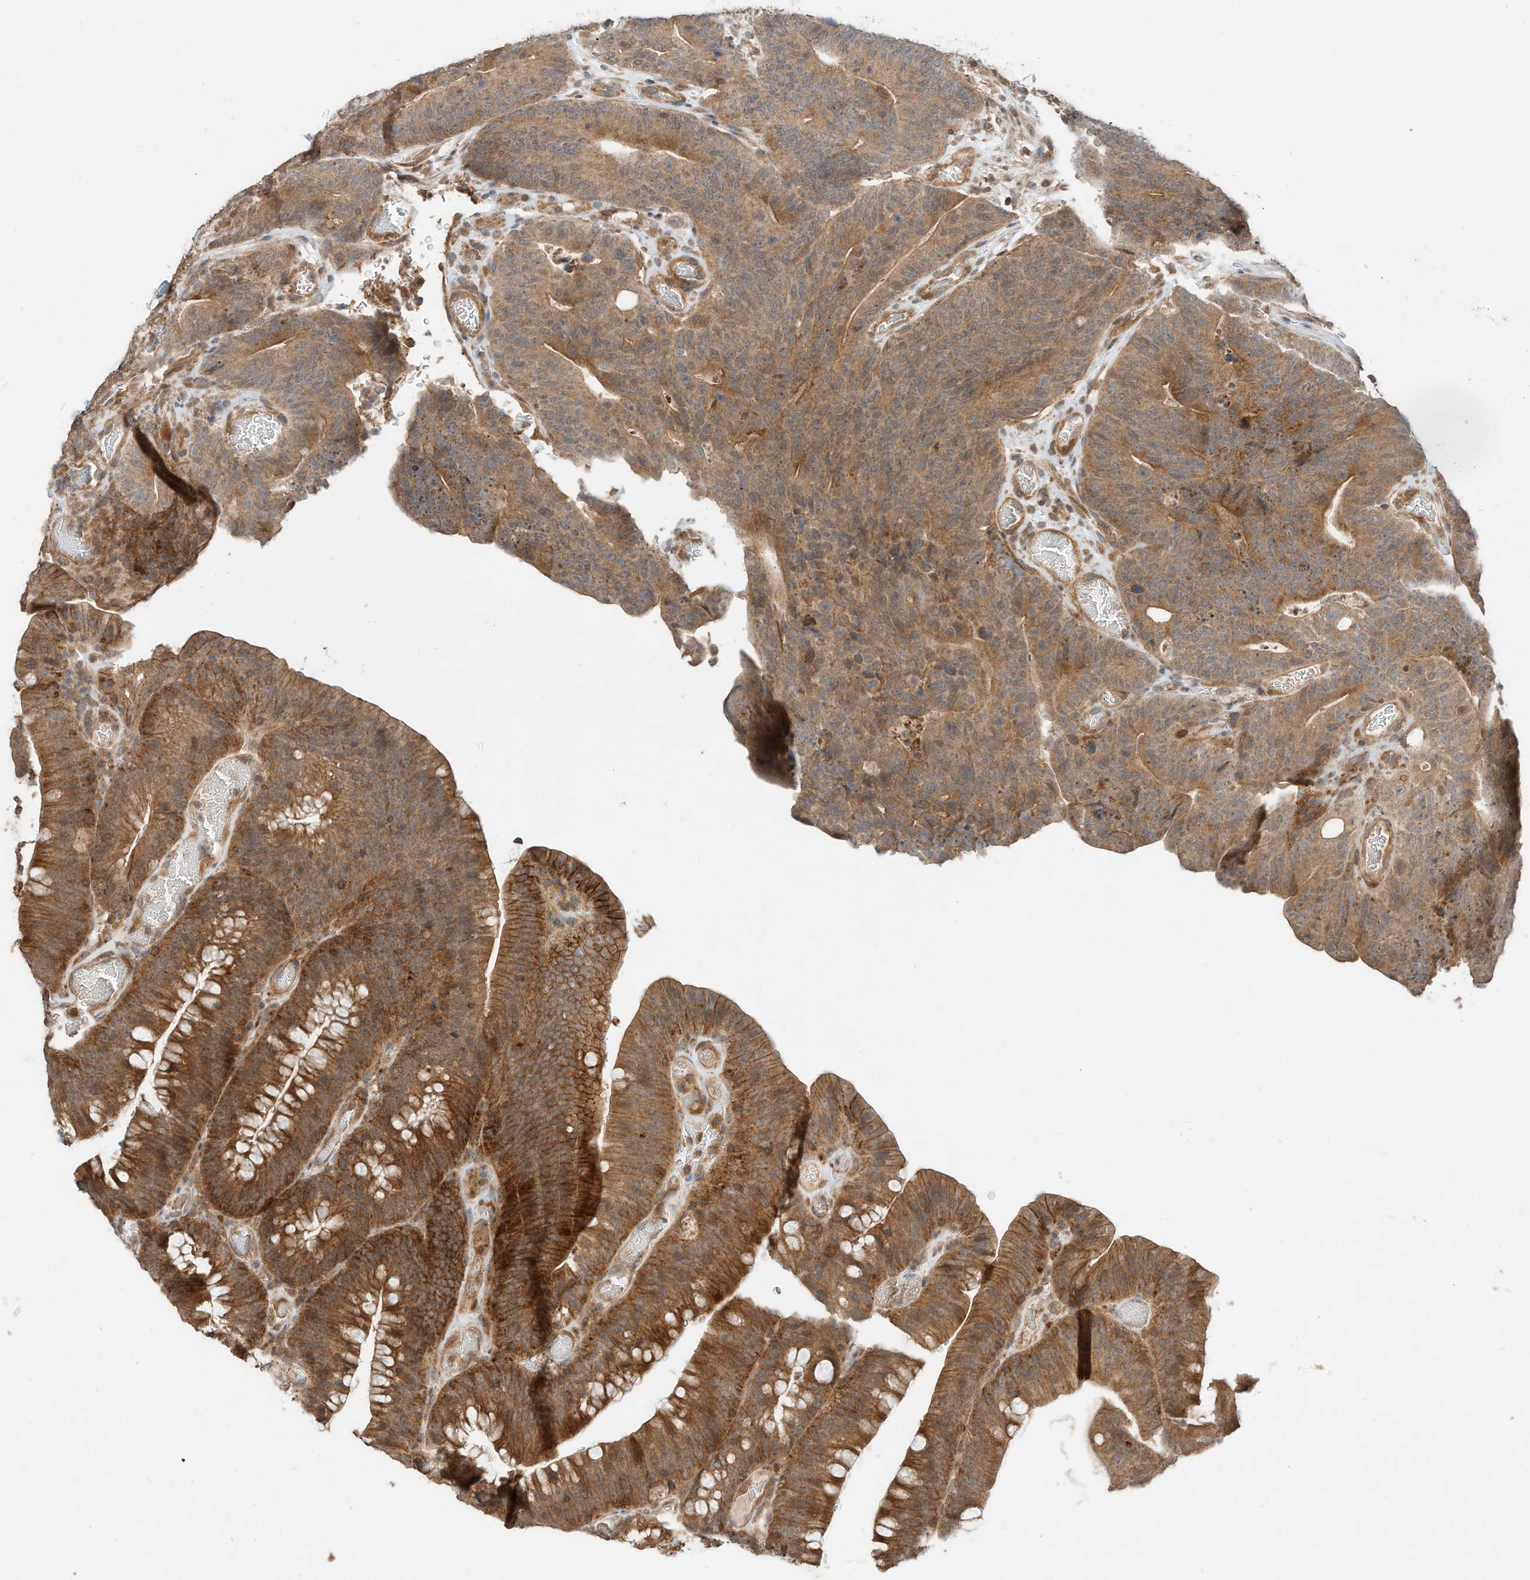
{"staining": {"intensity": "strong", "quantity": ">75%", "location": "cytoplasmic/membranous"}, "tissue": "colorectal cancer", "cell_type": "Tumor cells", "image_type": "cancer", "snomed": [{"axis": "morphology", "description": "Normal tissue, NOS"}, {"axis": "topography", "description": "Colon"}], "caption": "Tumor cells display high levels of strong cytoplasmic/membranous expression in approximately >75% of cells in colorectal cancer.", "gene": "CPAMD8", "patient": {"sex": "female", "age": 82}}